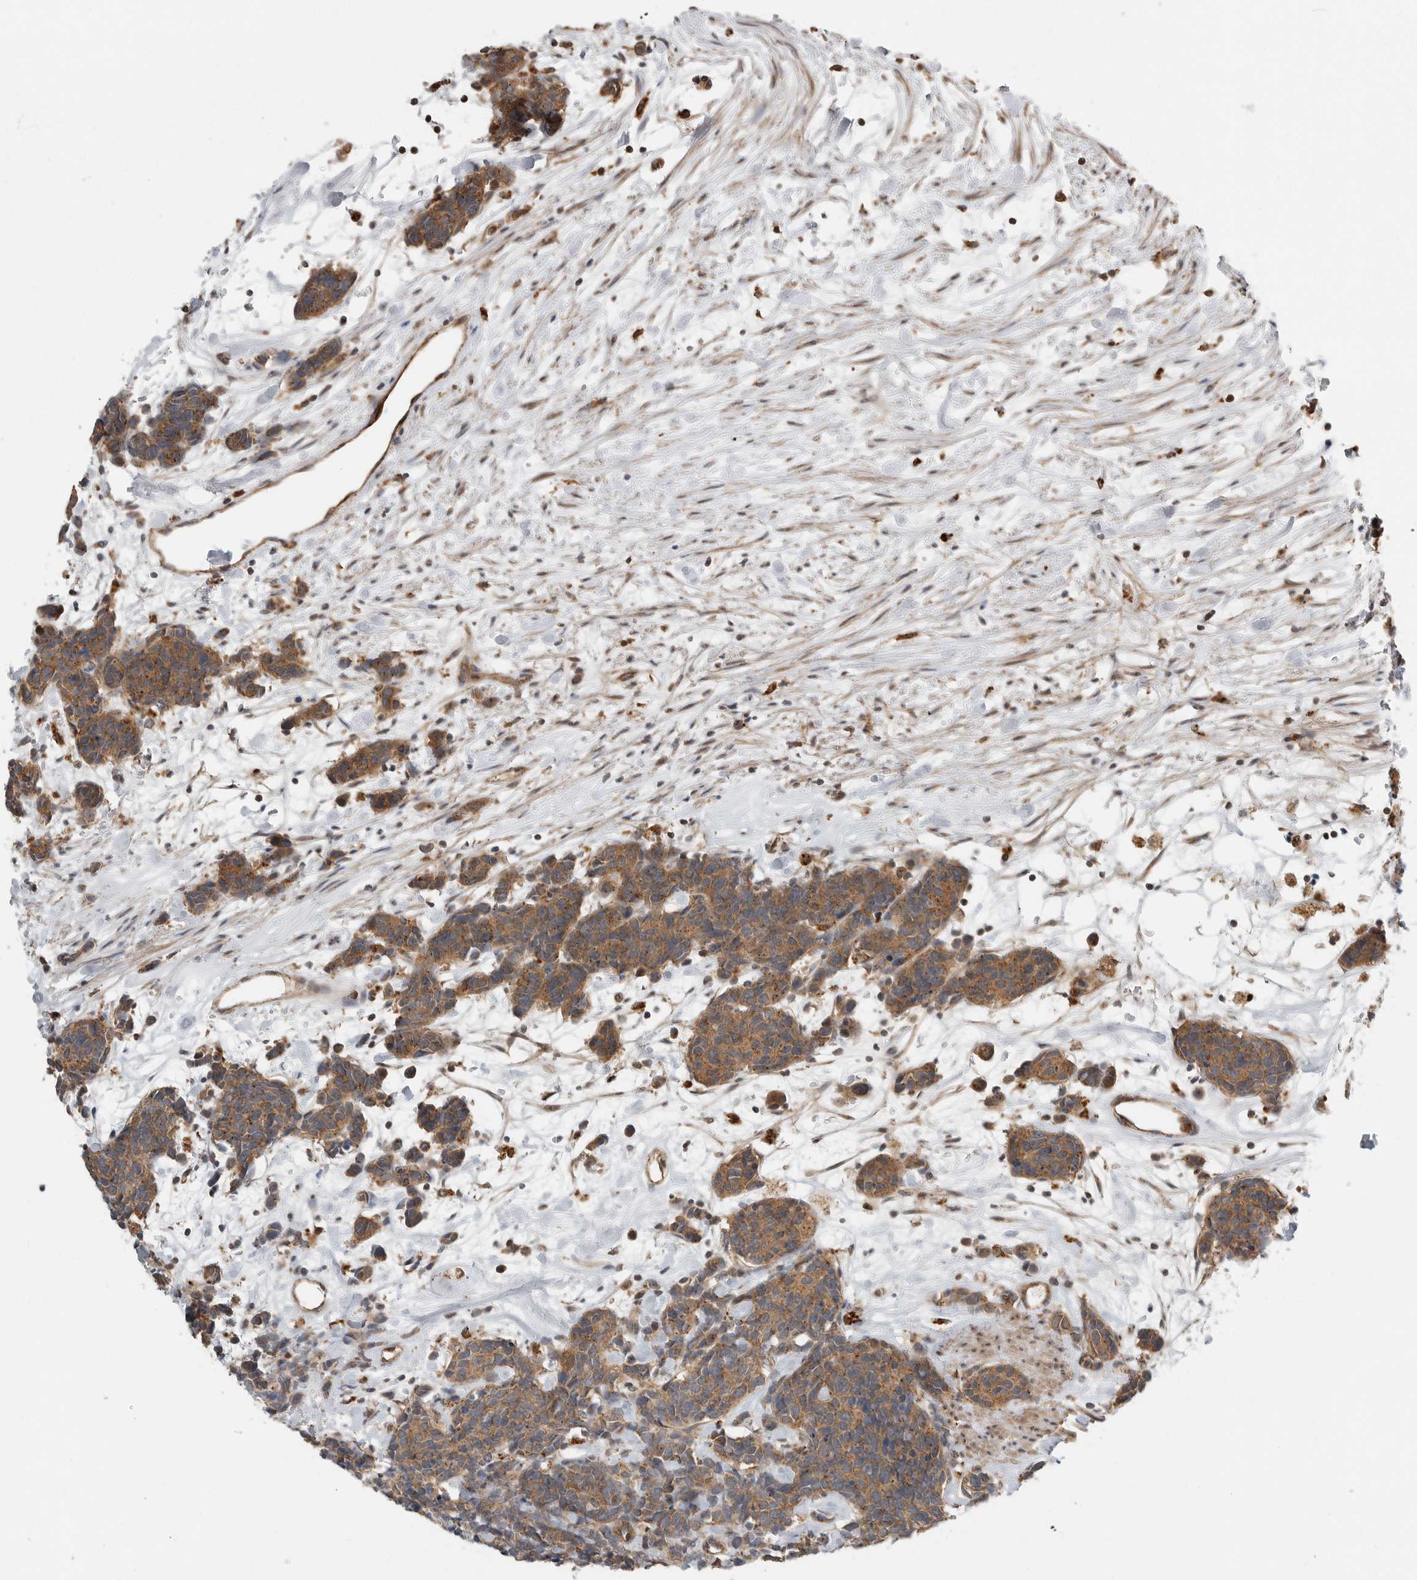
{"staining": {"intensity": "moderate", "quantity": ">75%", "location": "cytoplasmic/membranous"}, "tissue": "carcinoid", "cell_type": "Tumor cells", "image_type": "cancer", "snomed": [{"axis": "morphology", "description": "Carcinoma, NOS"}, {"axis": "morphology", "description": "Carcinoid, malignant, NOS"}, {"axis": "topography", "description": "Urinary bladder"}], "caption": "Carcinoid (malignant) tissue demonstrates moderate cytoplasmic/membranous positivity in approximately >75% of tumor cells", "gene": "STRAP", "patient": {"sex": "male", "age": 57}}